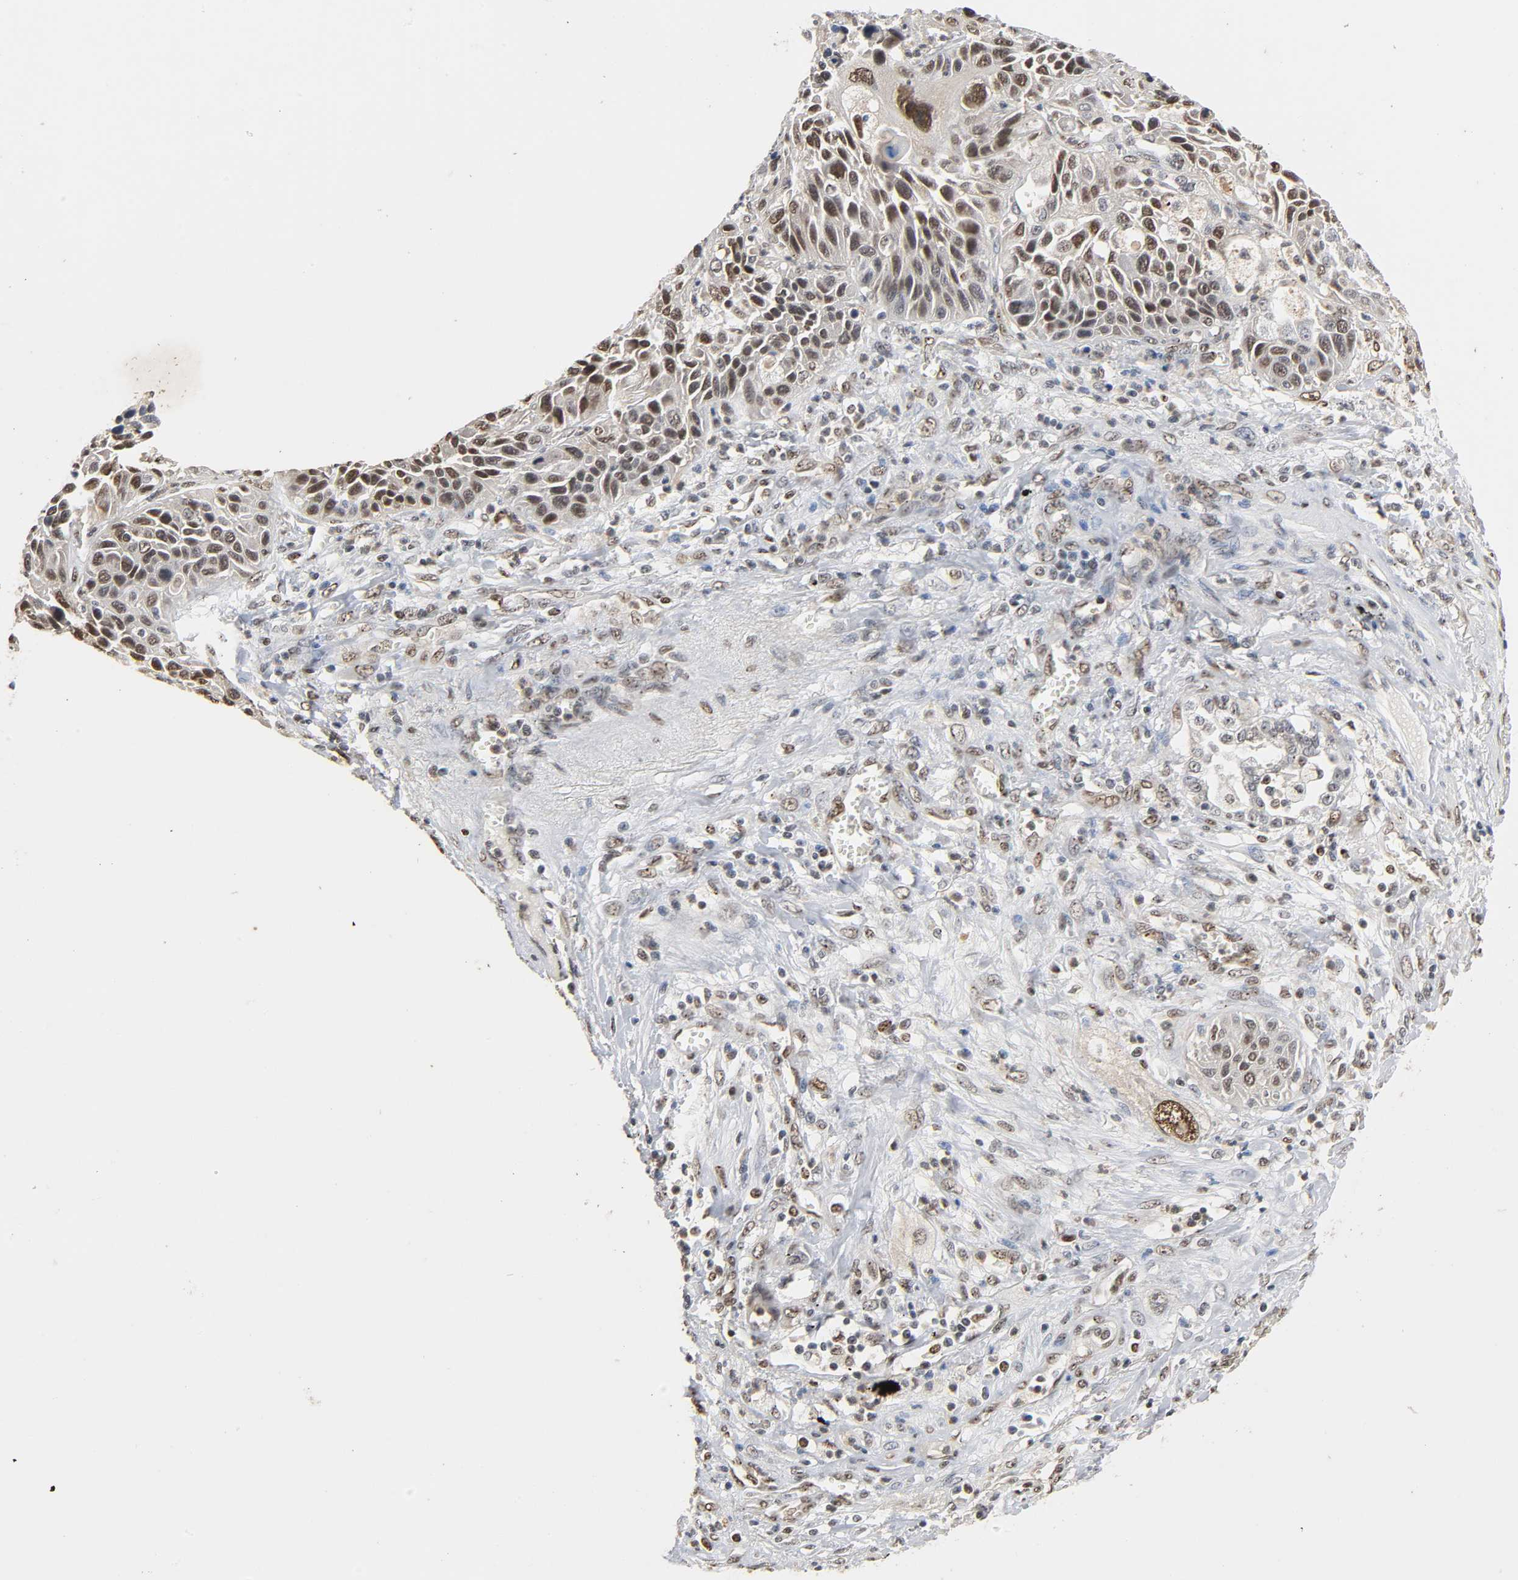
{"staining": {"intensity": "moderate", "quantity": "25%-75%", "location": "nuclear"}, "tissue": "lung cancer", "cell_type": "Tumor cells", "image_type": "cancer", "snomed": [{"axis": "morphology", "description": "Squamous cell carcinoma, NOS"}, {"axis": "topography", "description": "Lung"}], "caption": "Moderate nuclear expression is identified in about 25%-75% of tumor cells in lung squamous cell carcinoma. The staining was performed using DAB, with brown indicating positive protein expression. Nuclei are stained blue with hematoxylin.", "gene": "UBC", "patient": {"sex": "female", "age": 76}}